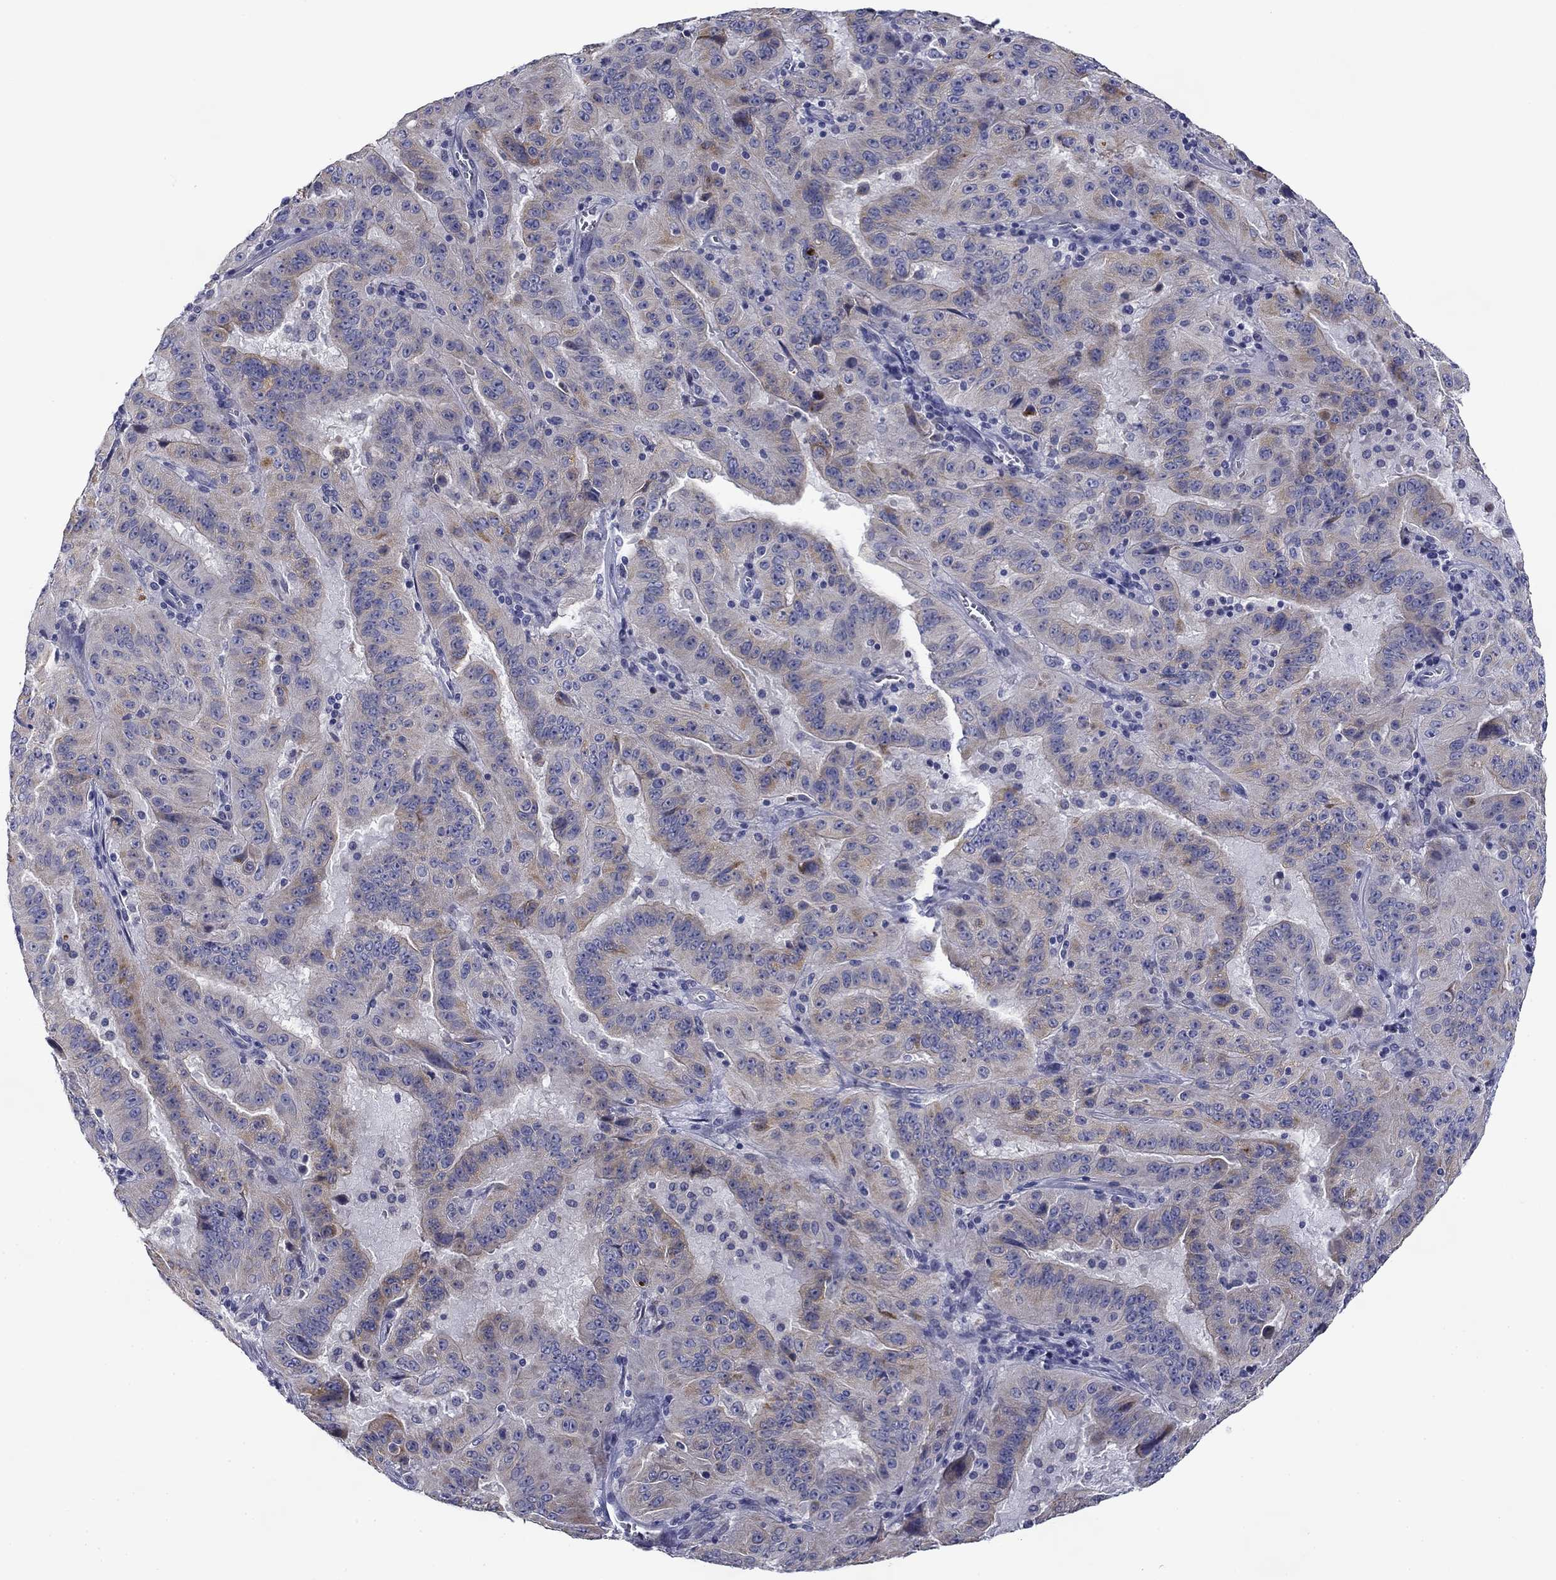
{"staining": {"intensity": "weak", "quantity": "25%-75%", "location": "cytoplasmic/membranous"}, "tissue": "pancreatic cancer", "cell_type": "Tumor cells", "image_type": "cancer", "snomed": [{"axis": "morphology", "description": "Adenocarcinoma, NOS"}, {"axis": "topography", "description": "Pancreas"}], "caption": "High-power microscopy captured an immunohistochemistry image of pancreatic cancer, revealing weak cytoplasmic/membranous positivity in about 25%-75% of tumor cells.", "gene": "SPATA7", "patient": {"sex": "male", "age": 63}}